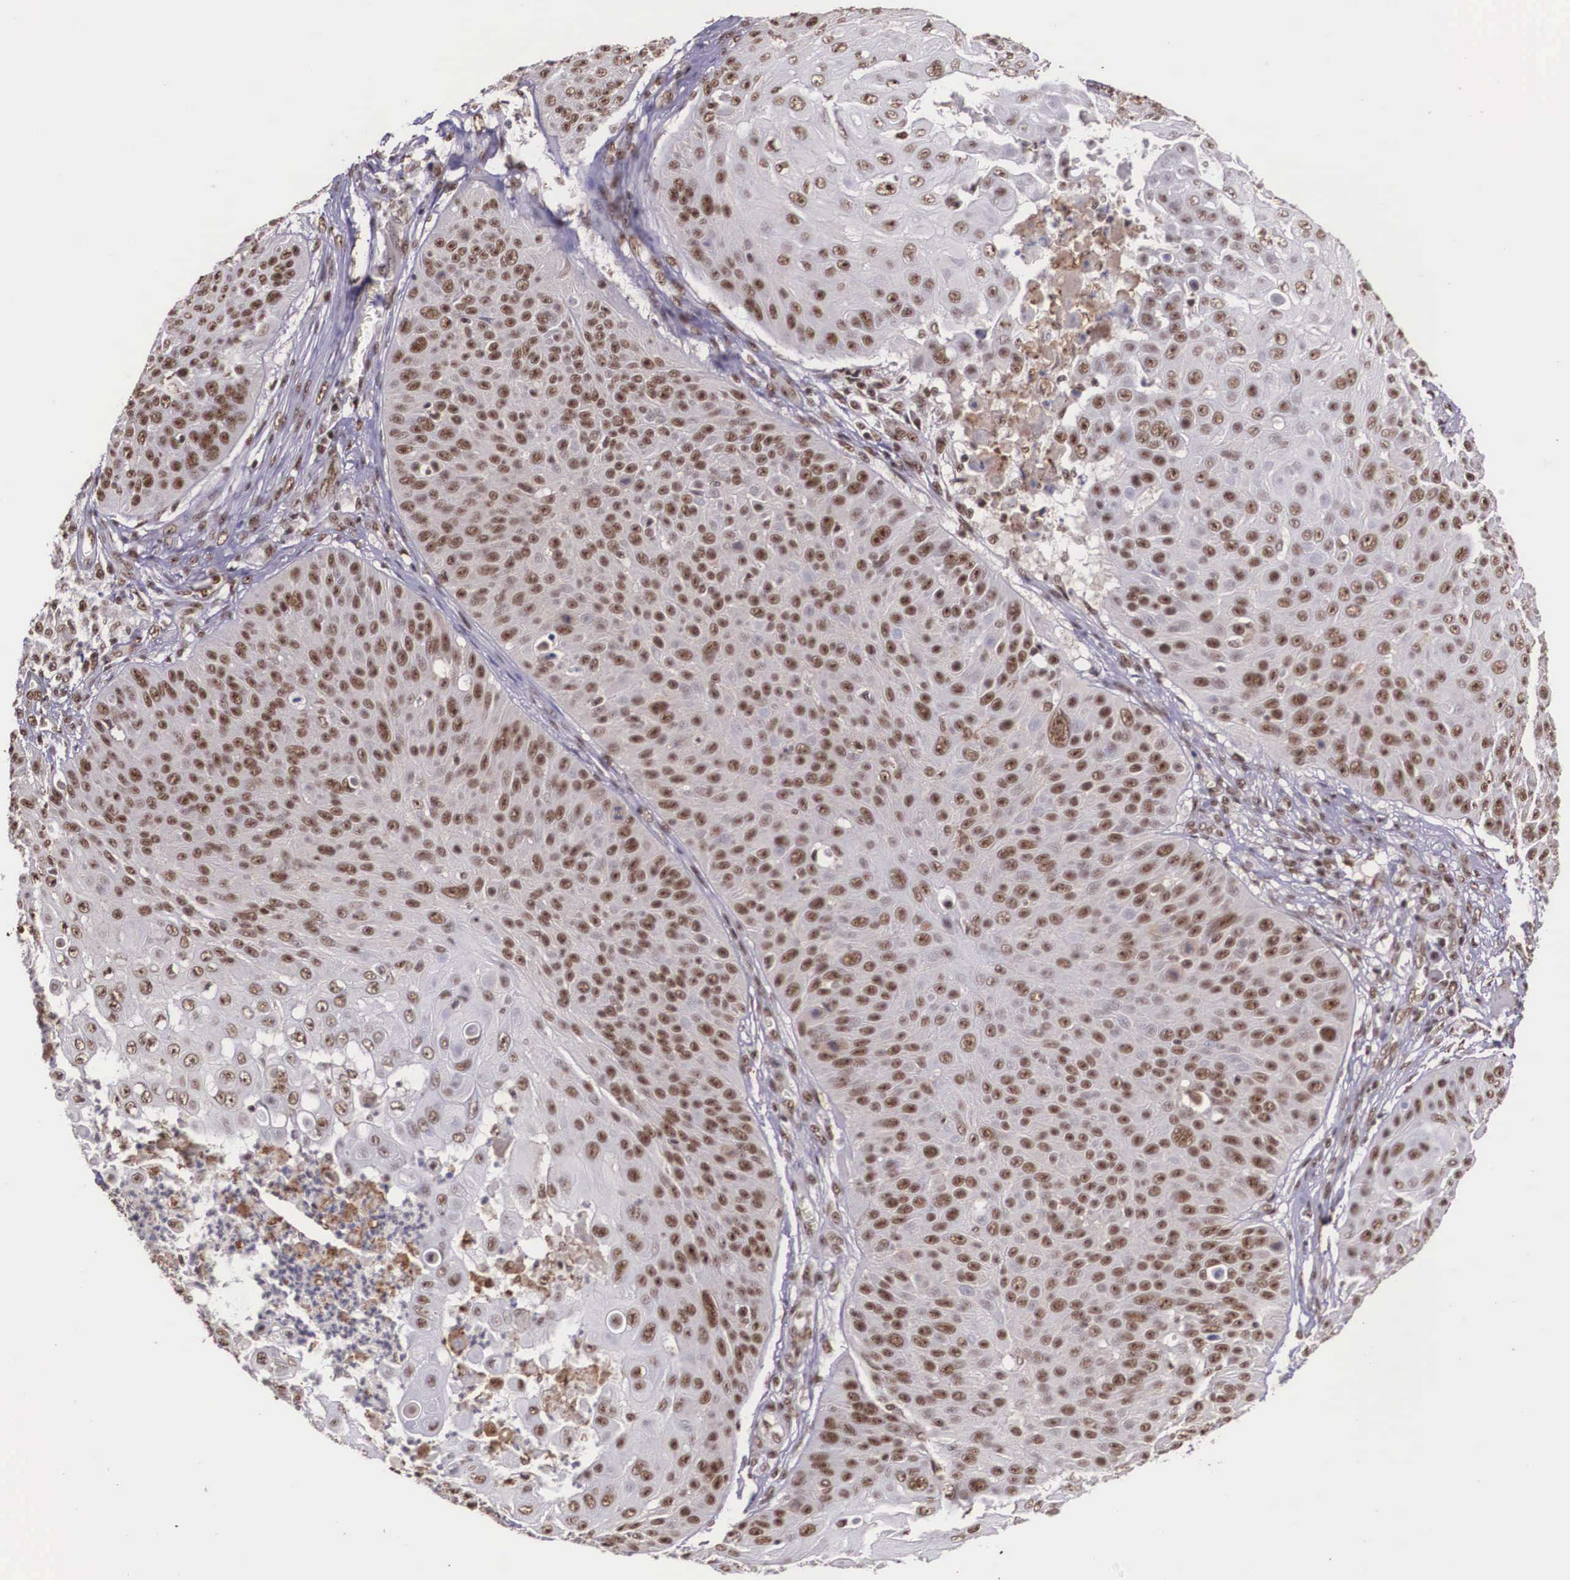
{"staining": {"intensity": "moderate", "quantity": ">75%", "location": "nuclear"}, "tissue": "skin cancer", "cell_type": "Tumor cells", "image_type": "cancer", "snomed": [{"axis": "morphology", "description": "Squamous cell carcinoma, NOS"}, {"axis": "topography", "description": "Skin"}], "caption": "Human skin cancer stained with a brown dye displays moderate nuclear positive expression in approximately >75% of tumor cells.", "gene": "POLR2F", "patient": {"sex": "male", "age": 82}}